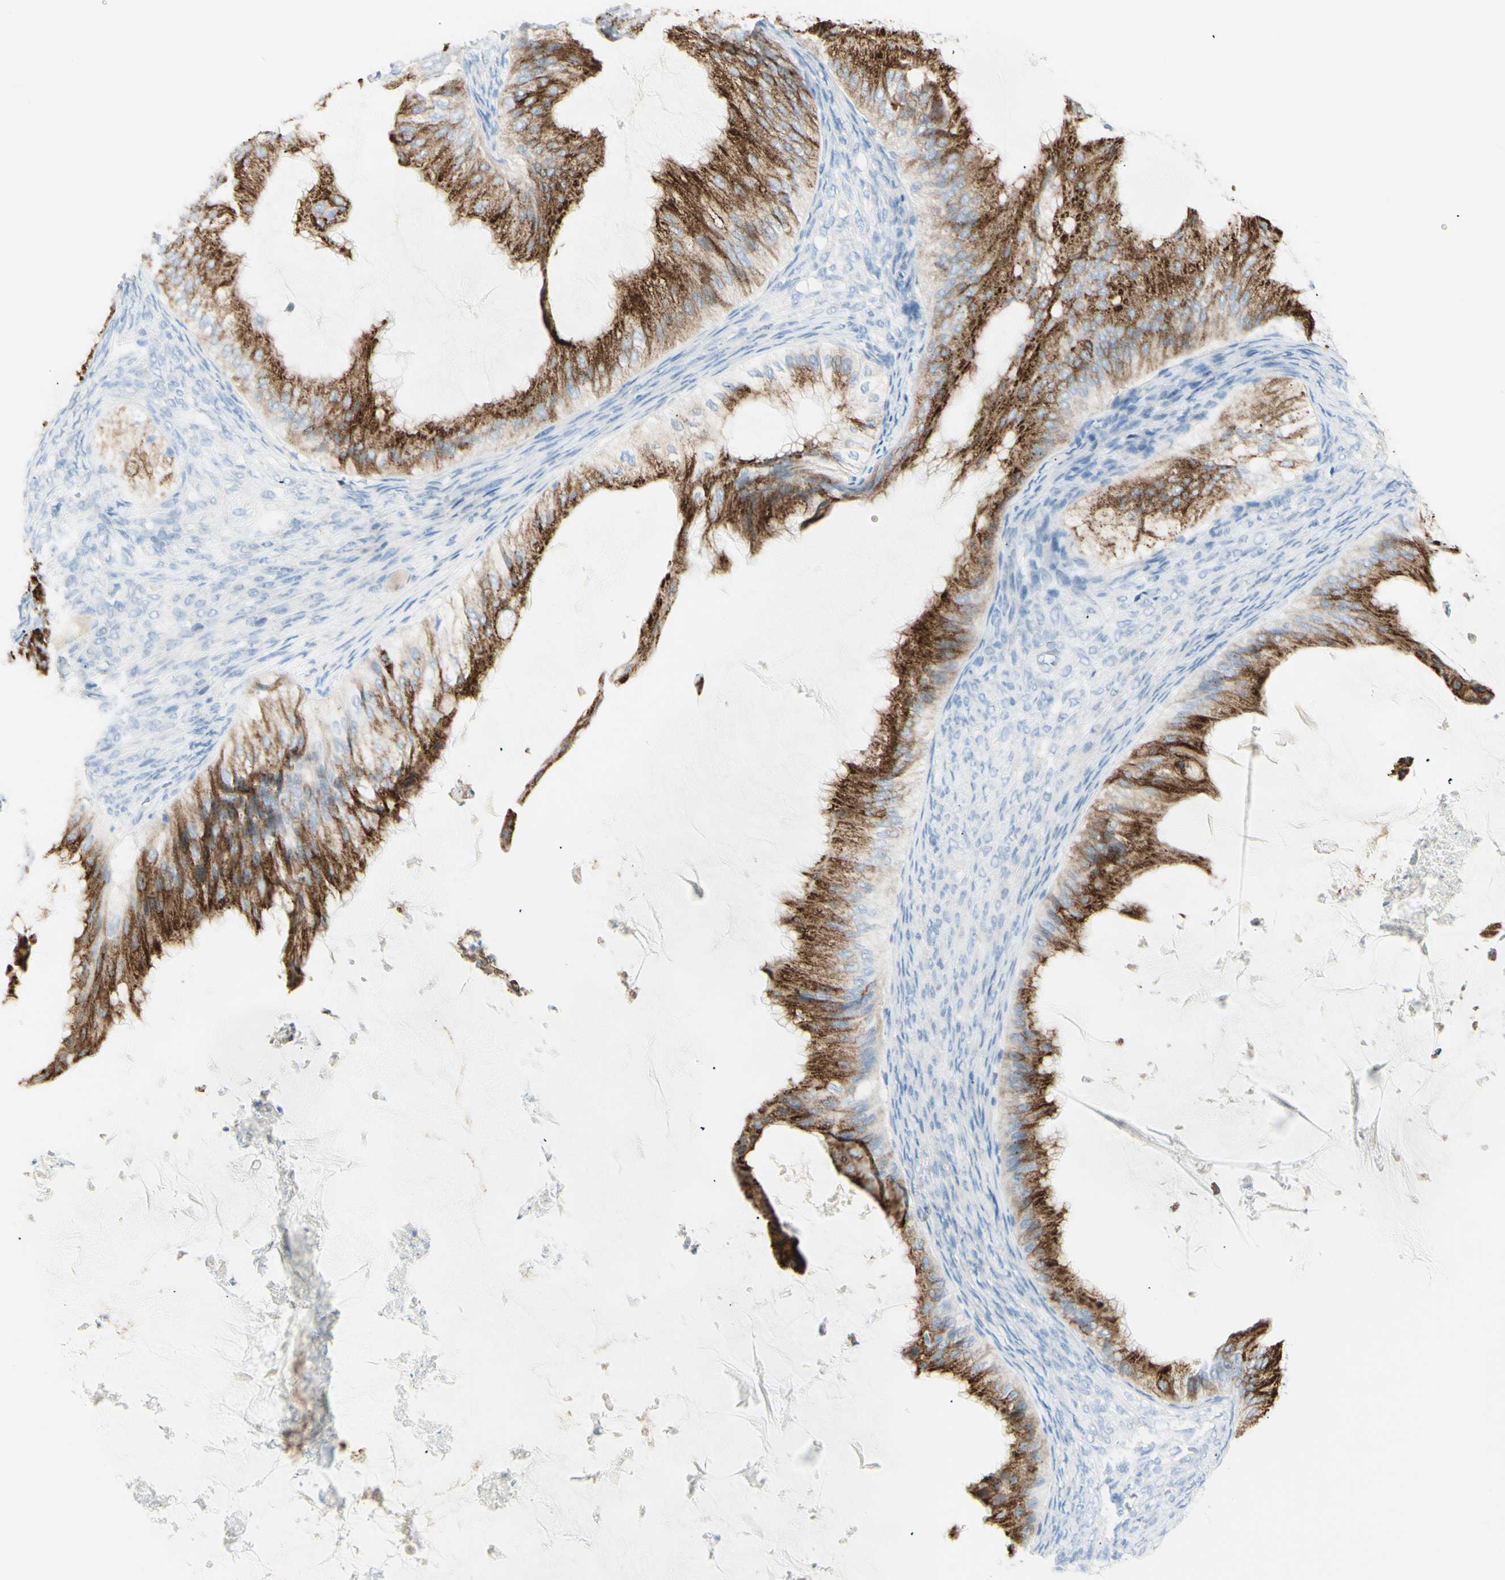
{"staining": {"intensity": "strong", "quantity": ">75%", "location": "cytoplasmic/membranous"}, "tissue": "ovarian cancer", "cell_type": "Tumor cells", "image_type": "cancer", "snomed": [{"axis": "morphology", "description": "Cystadenocarcinoma, mucinous, NOS"}, {"axis": "topography", "description": "Ovary"}], "caption": "Immunohistochemical staining of human ovarian cancer exhibits high levels of strong cytoplasmic/membranous protein positivity in about >75% of tumor cells.", "gene": "LETM1", "patient": {"sex": "female", "age": 61}}